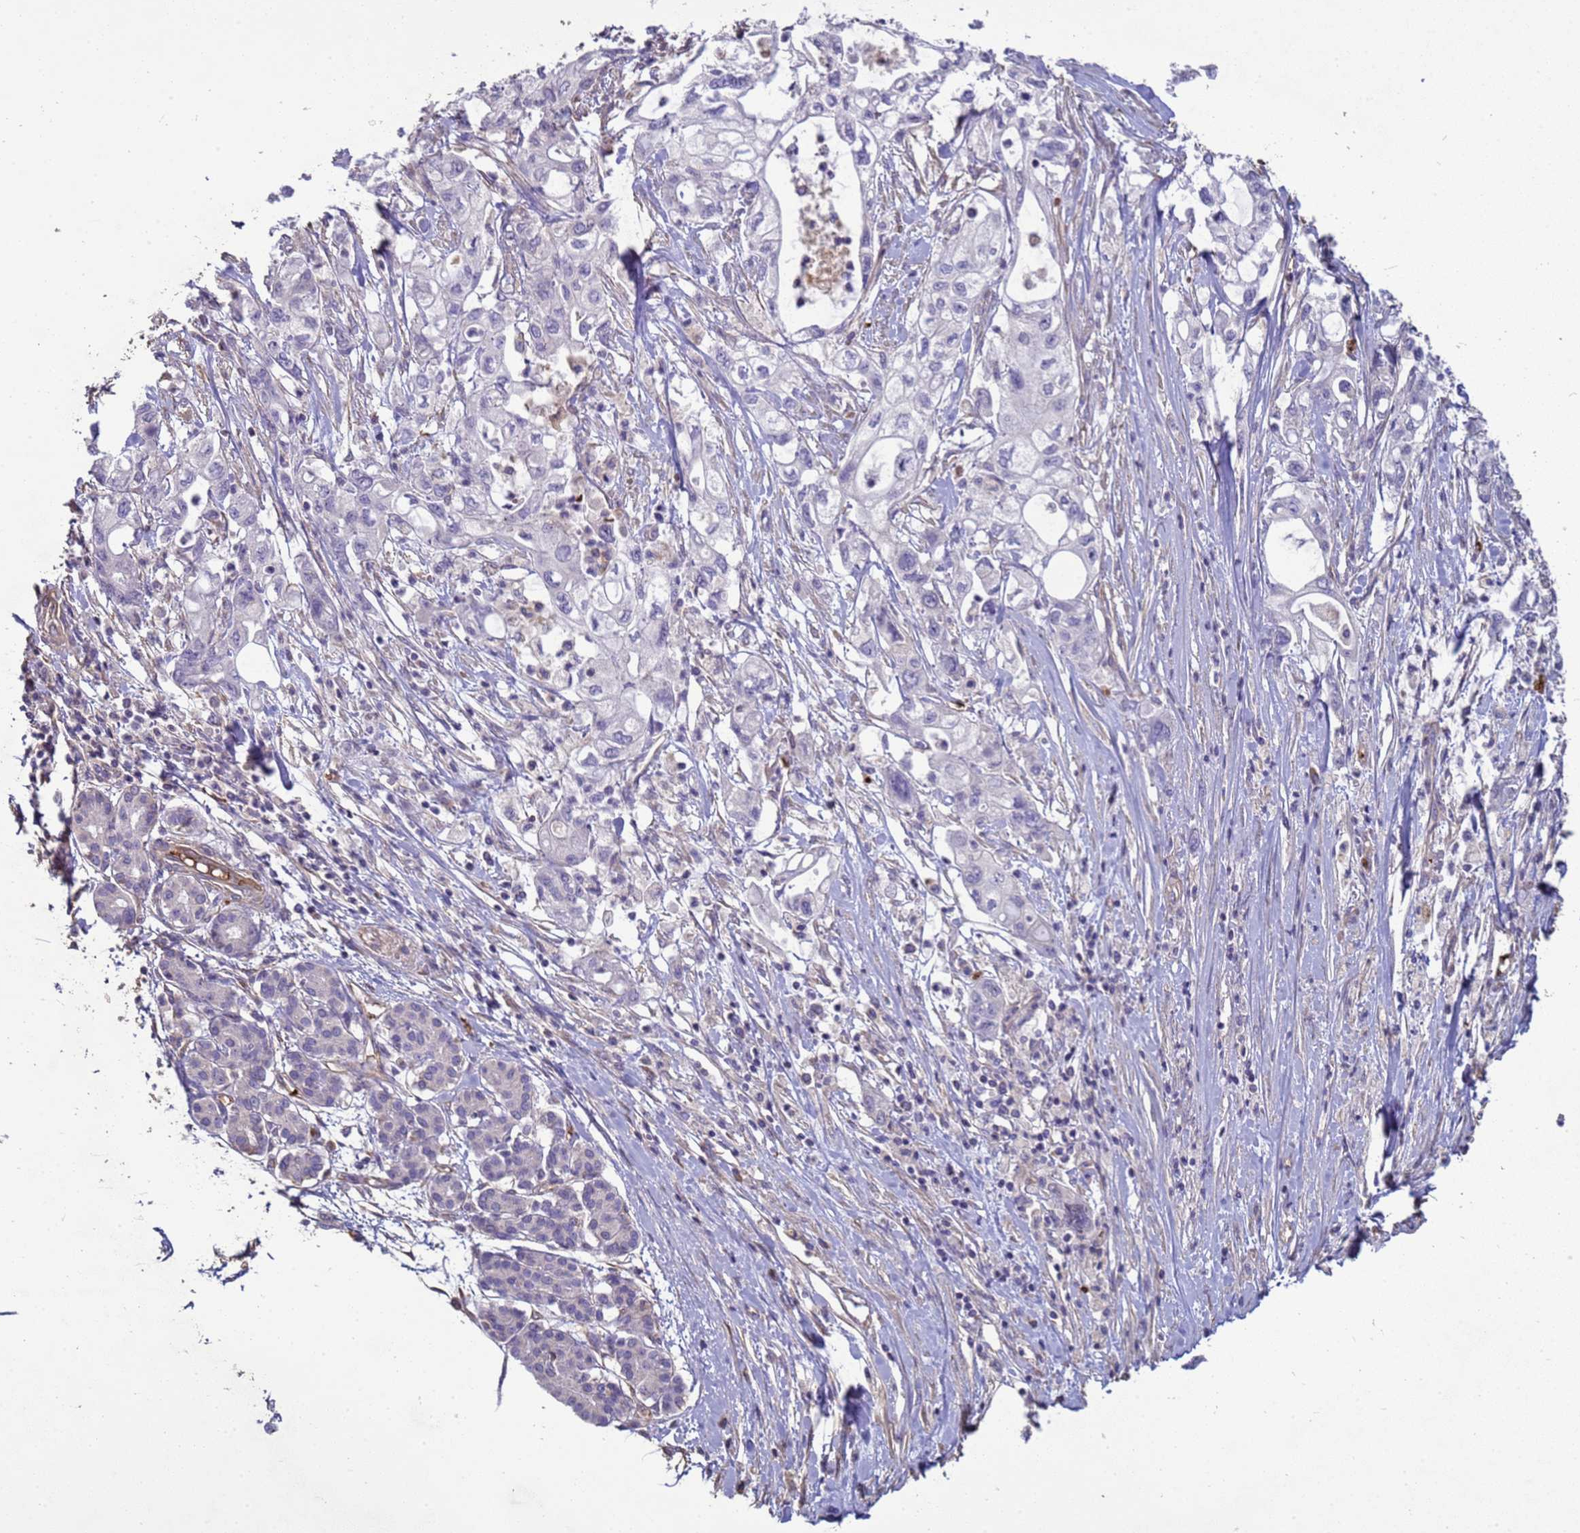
{"staining": {"intensity": "negative", "quantity": "none", "location": "none"}, "tissue": "pancreatic cancer", "cell_type": "Tumor cells", "image_type": "cancer", "snomed": [{"axis": "morphology", "description": "Adenocarcinoma, NOS"}, {"axis": "topography", "description": "Pancreas"}], "caption": "An immunohistochemistry (IHC) image of pancreatic adenocarcinoma is shown. There is no staining in tumor cells of pancreatic adenocarcinoma.", "gene": "SGIP1", "patient": {"sex": "male", "age": 79}}